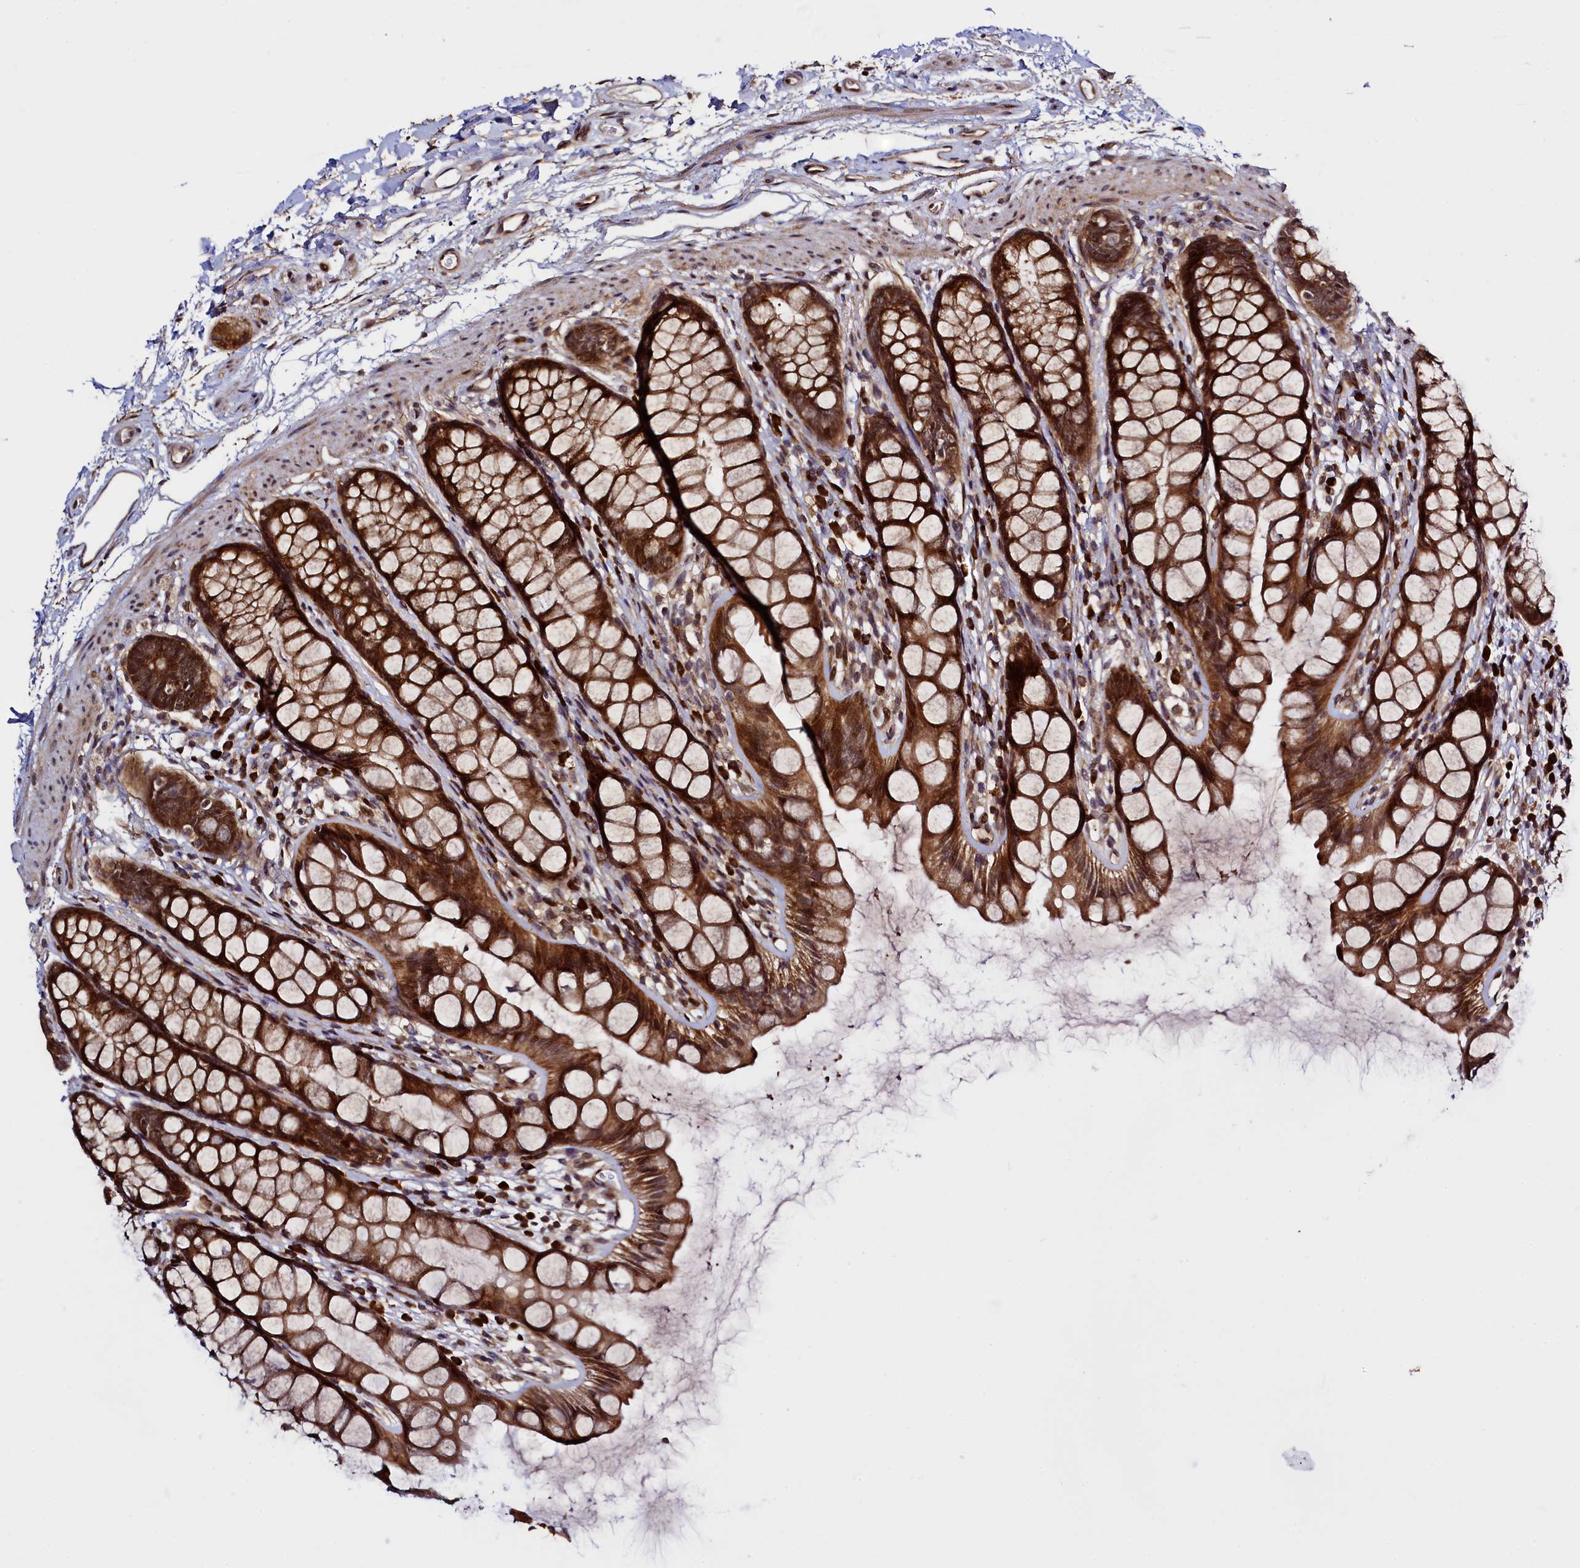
{"staining": {"intensity": "strong", "quantity": ">75%", "location": "cytoplasmic/membranous"}, "tissue": "rectum", "cell_type": "Glandular cells", "image_type": "normal", "snomed": [{"axis": "morphology", "description": "Normal tissue, NOS"}, {"axis": "topography", "description": "Rectum"}], "caption": "Immunohistochemical staining of unremarkable human rectum displays >75% levels of strong cytoplasmic/membranous protein positivity in approximately >75% of glandular cells. The staining was performed using DAB, with brown indicating positive protein expression. Nuclei are stained blue with hematoxylin.", "gene": "RBFA", "patient": {"sex": "female", "age": 65}}